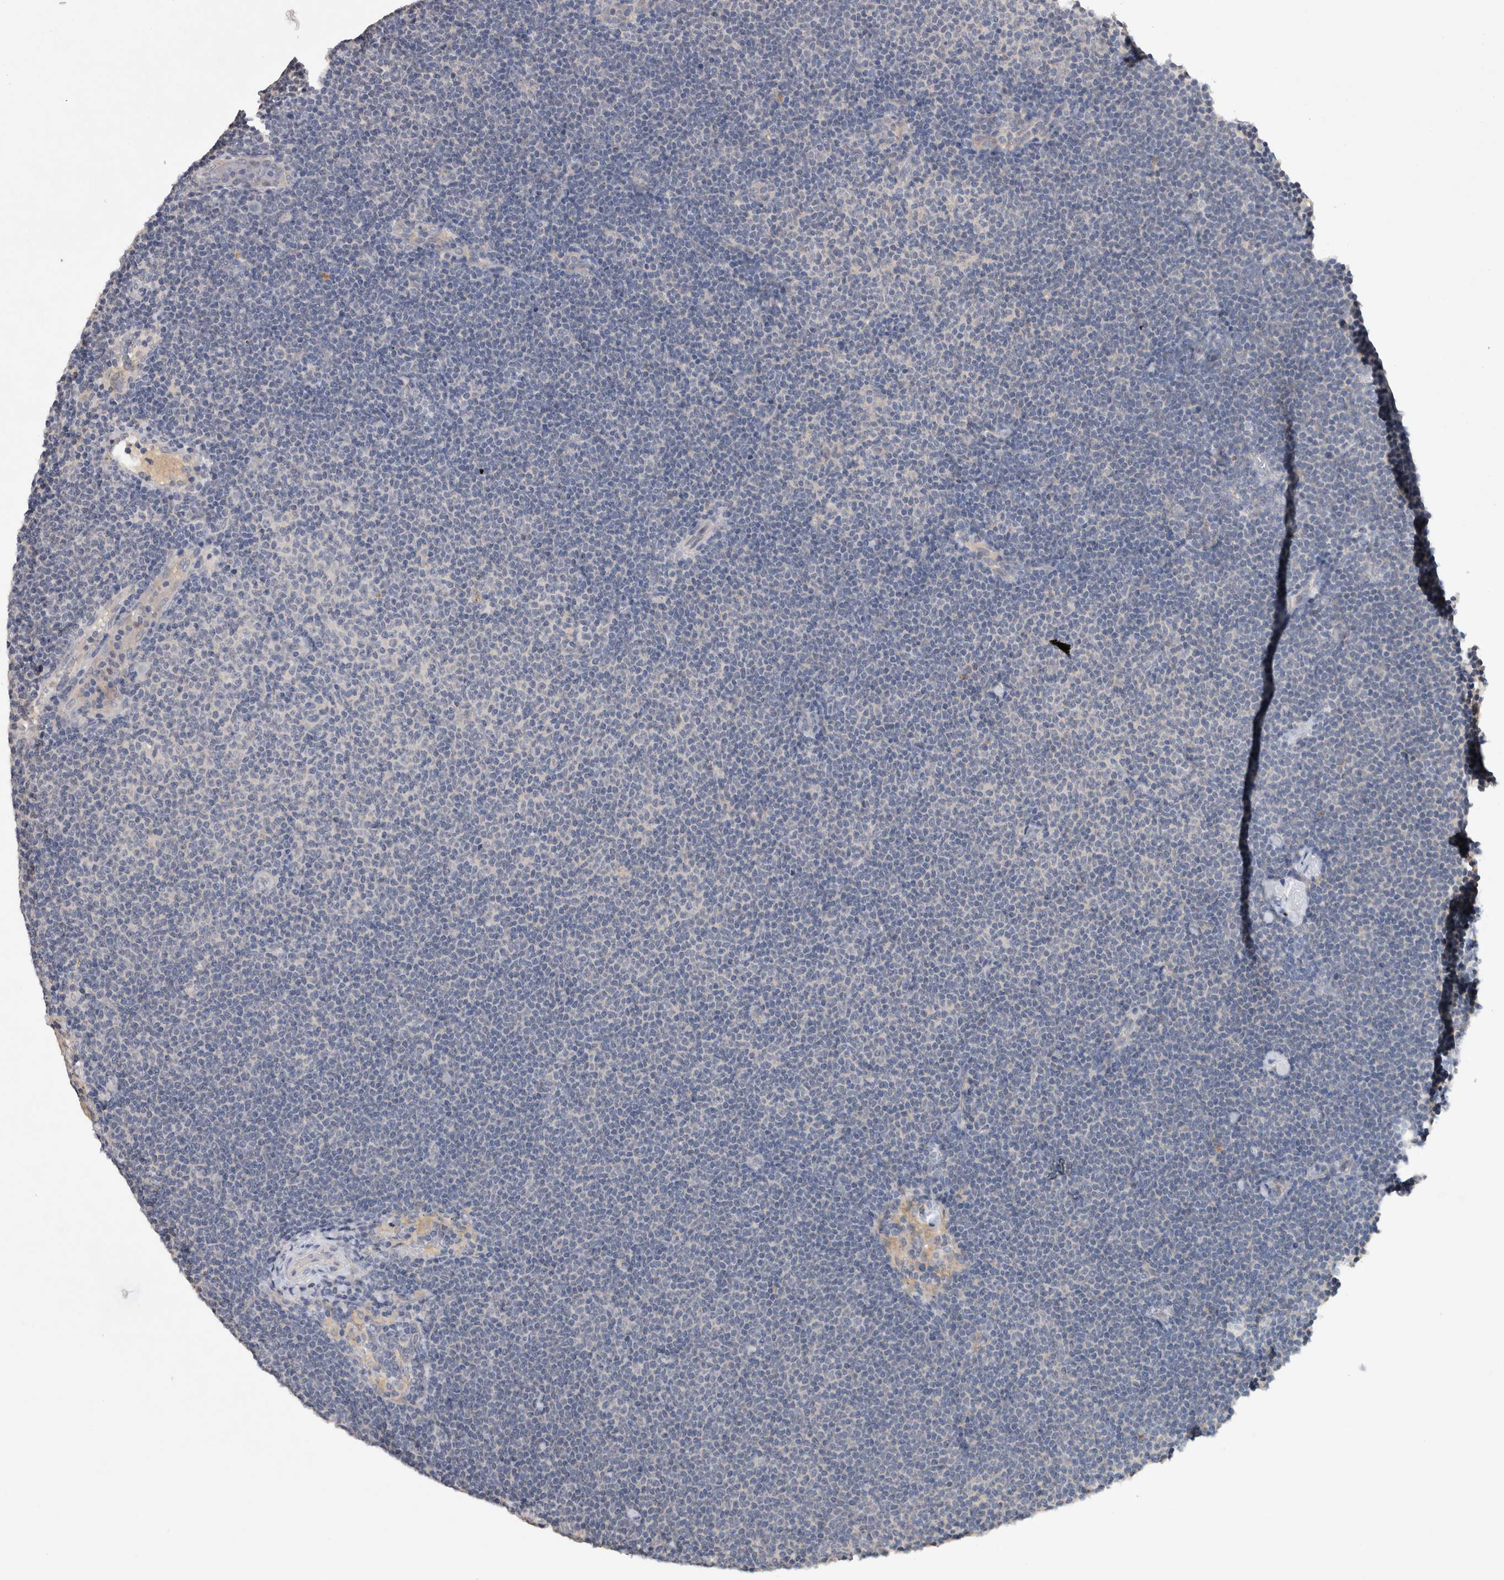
{"staining": {"intensity": "negative", "quantity": "none", "location": "none"}, "tissue": "lymphoma", "cell_type": "Tumor cells", "image_type": "cancer", "snomed": [{"axis": "morphology", "description": "Malignant lymphoma, non-Hodgkin's type, Low grade"}, {"axis": "topography", "description": "Lymph node"}], "caption": "Image shows no significant protein staining in tumor cells of lymphoma.", "gene": "HEXD", "patient": {"sex": "female", "age": 53}}